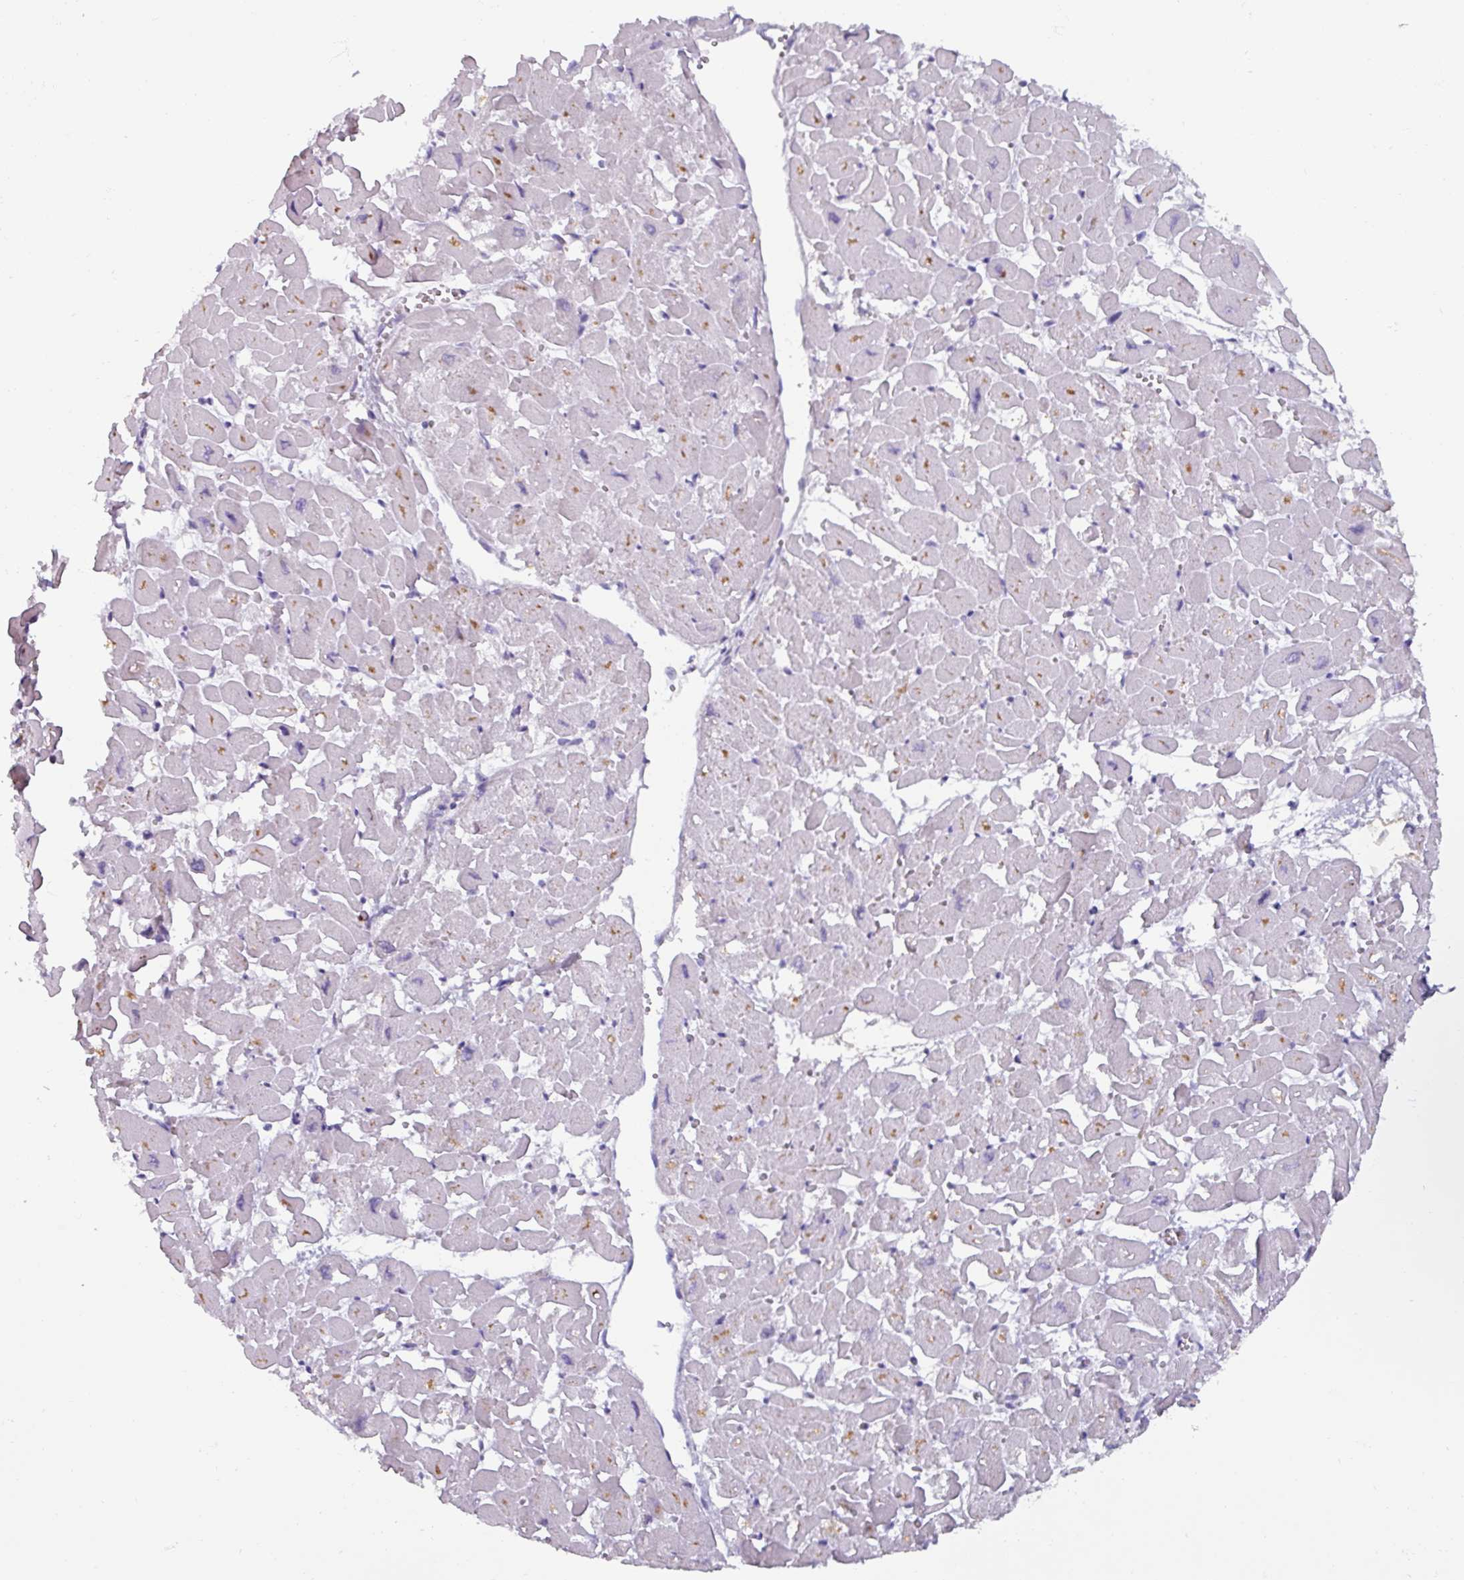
{"staining": {"intensity": "weak", "quantity": "25%-75%", "location": "cytoplasmic/membranous"}, "tissue": "heart muscle", "cell_type": "Cardiomyocytes", "image_type": "normal", "snomed": [{"axis": "morphology", "description": "Normal tissue, NOS"}, {"axis": "topography", "description": "Heart"}], "caption": "A brown stain labels weak cytoplasmic/membranous staining of a protein in cardiomyocytes of unremarkable human heart muscle.", "gene": "SPESP1", "patient": {"sex": "male", "age": 54}}